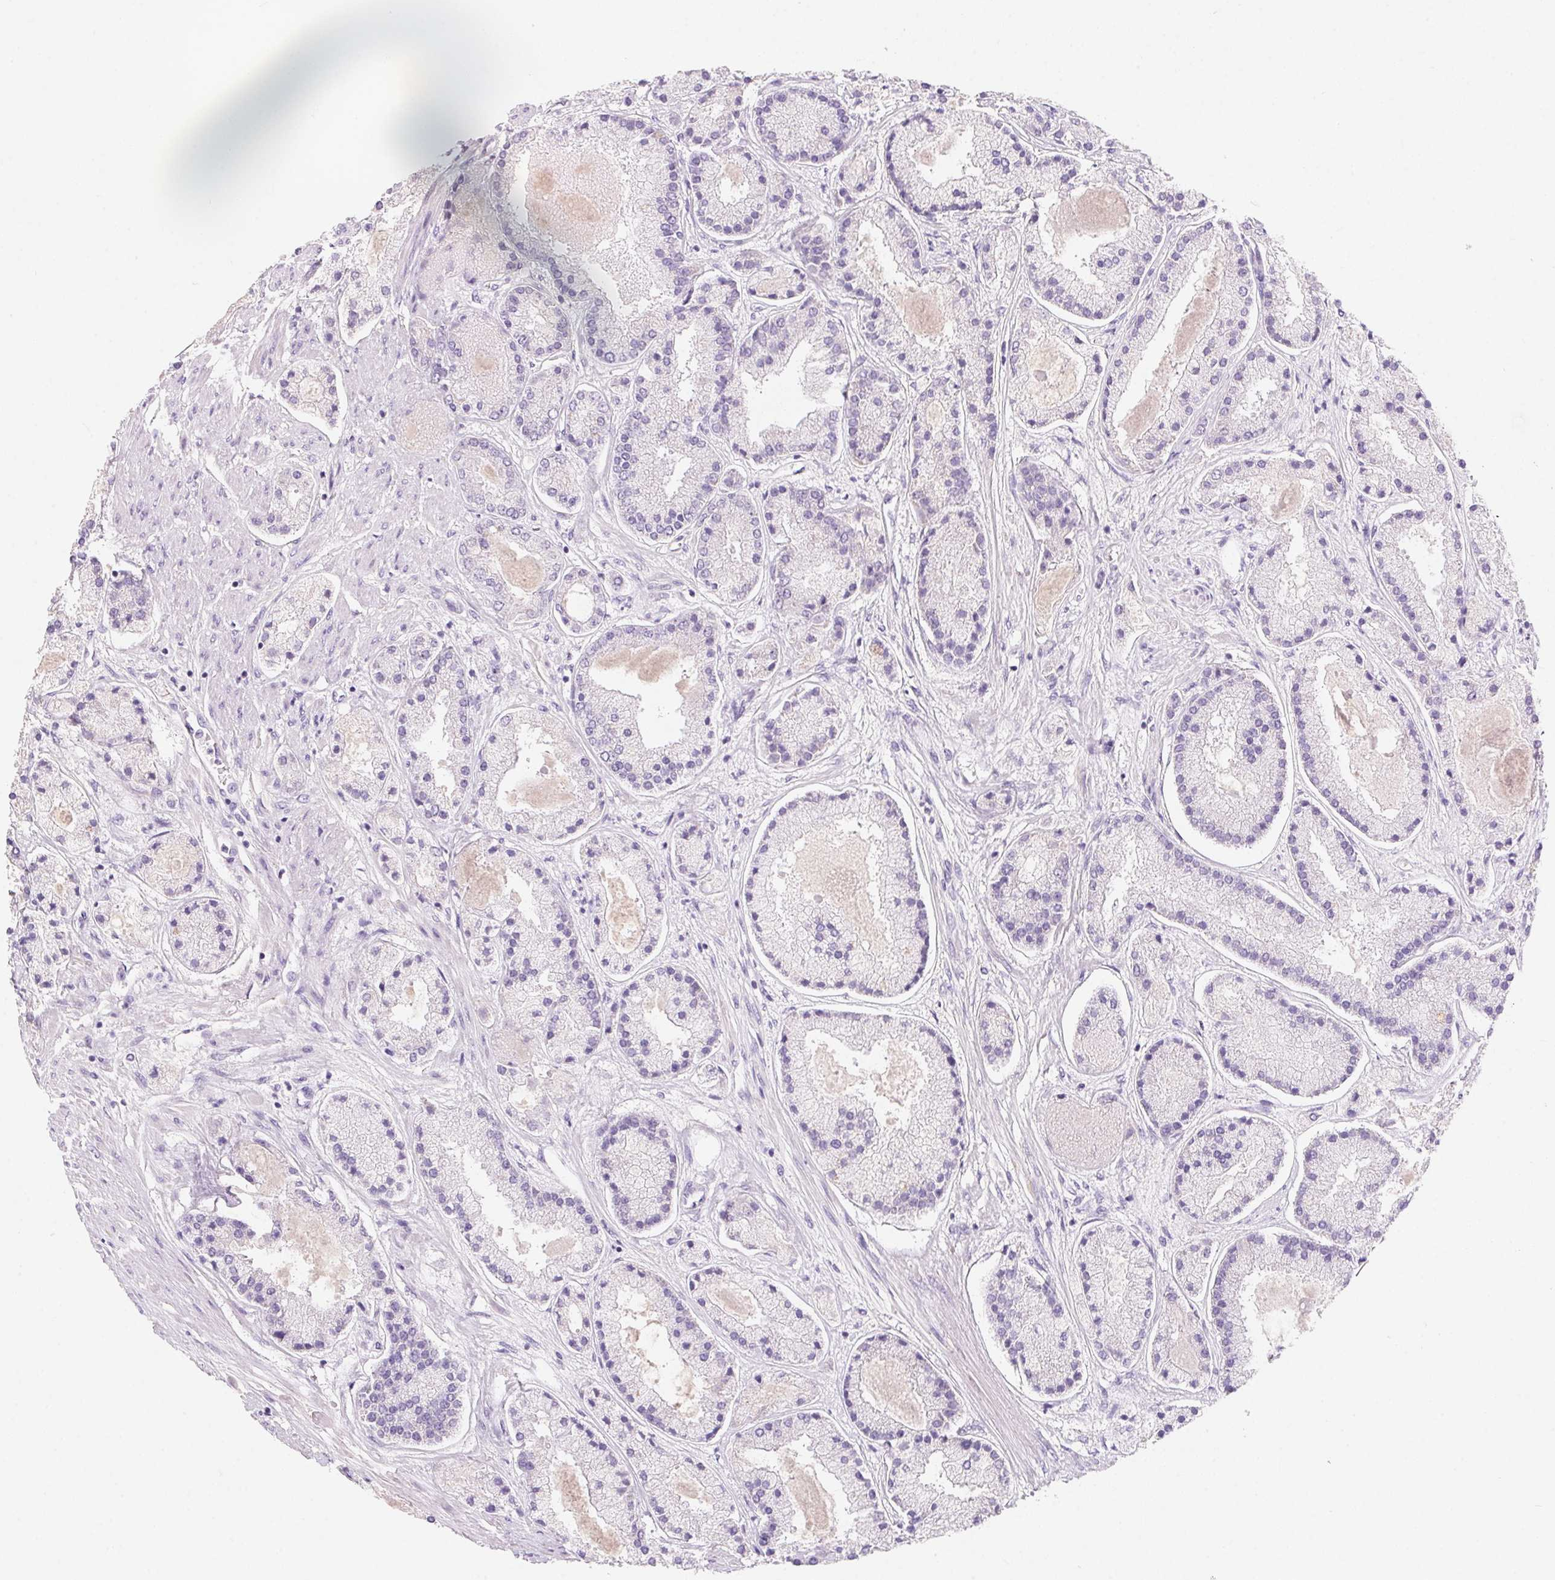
{"staining": {"intensity": "negative", "quantity": "none", "location": "none"}, "tissue": "prostate cancer", "cell_type": "Tumor cells", "image_type": "cancer", "snomed": [{"axis": "morphology", "description": "Adenocarcinoma, High grade"}, {"axis": "topography", "description": "Prostate"}], "caption": "Tumor cells show no significant expression in prostate cancer (high-grade adenocarcinoma).", "gene": "DPPA5", "patient": {"sex": "male", "age": 67}}